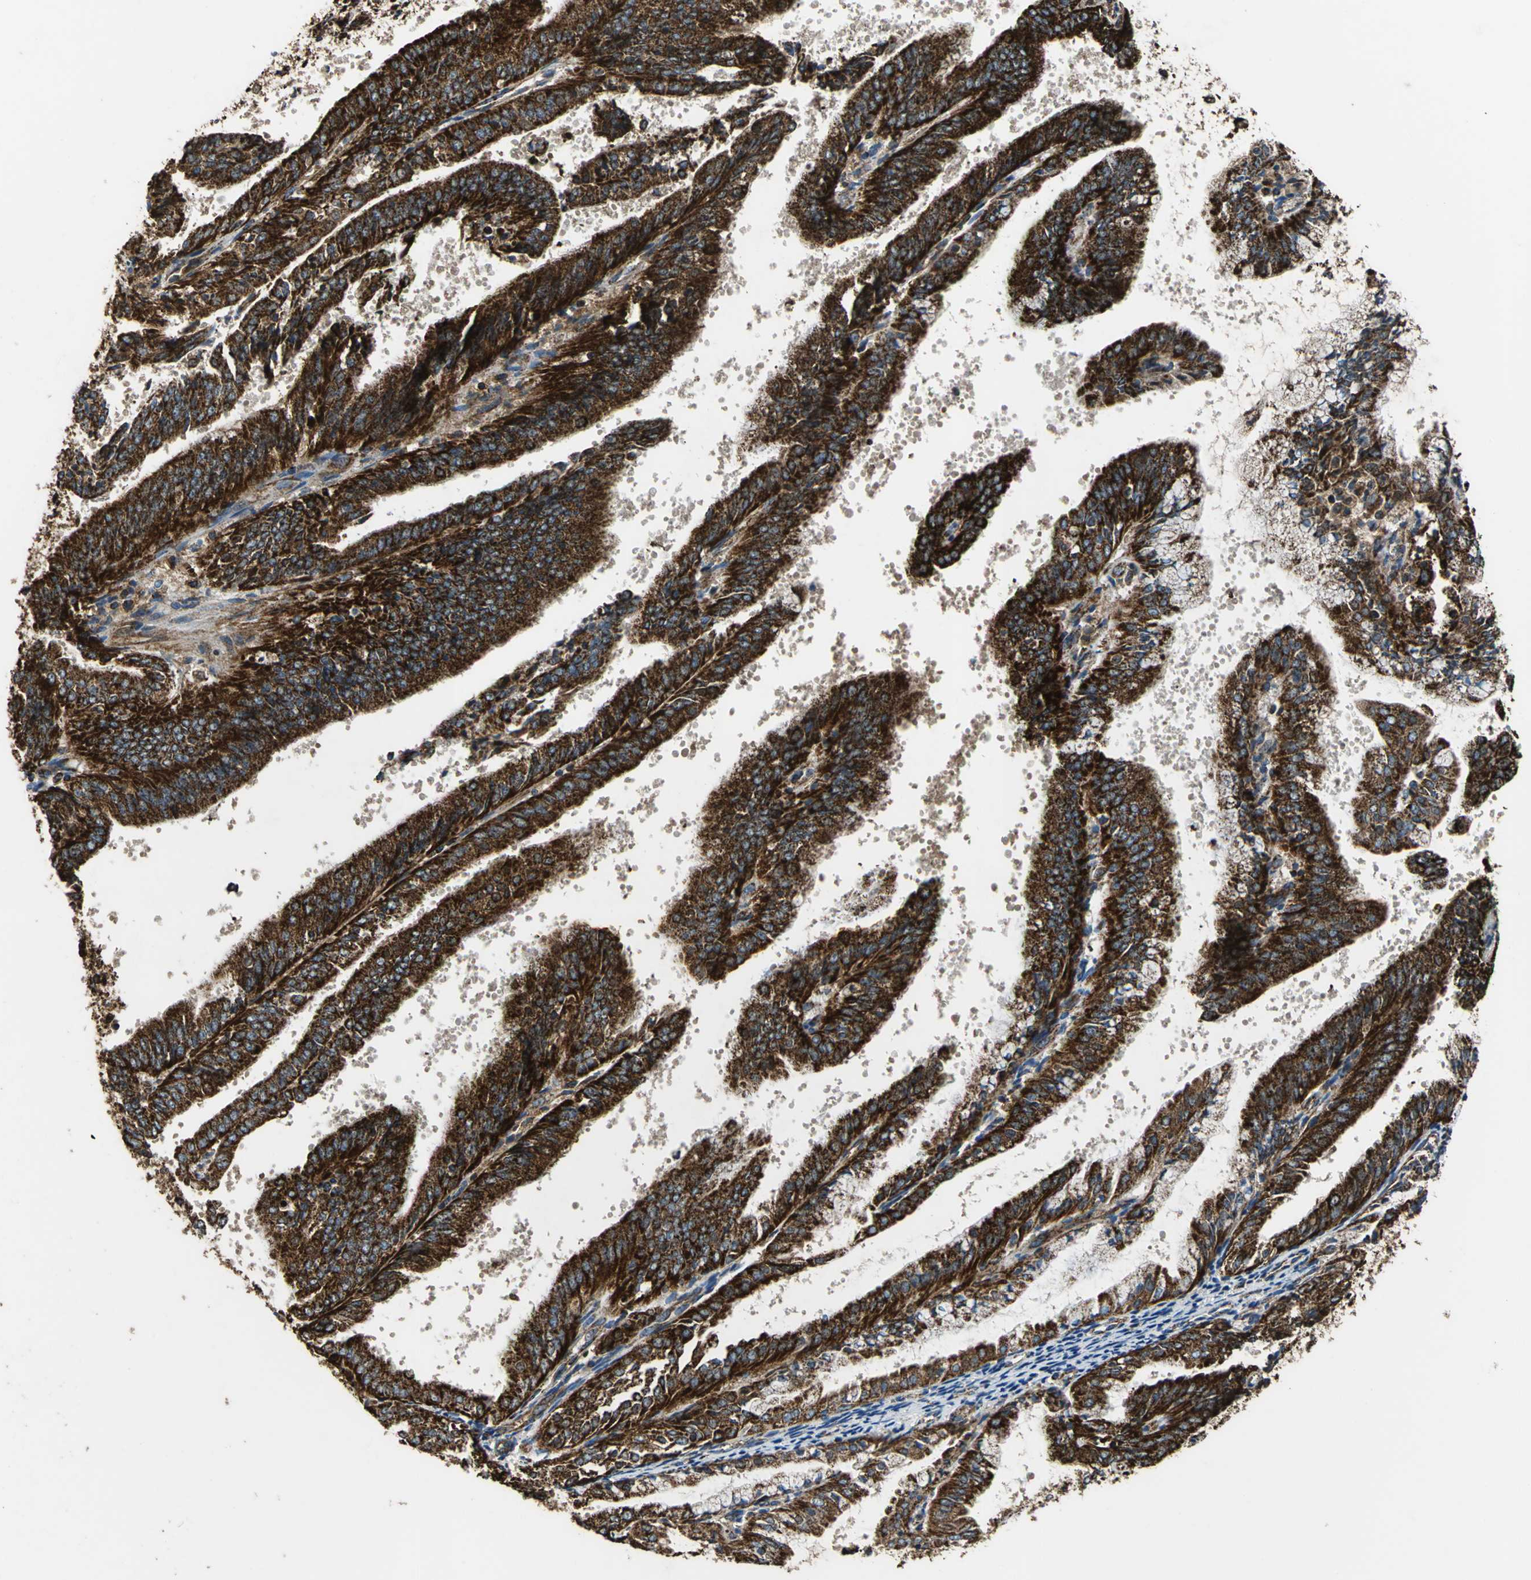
{"staining": {"intensity": "strong", "quantity": ">75%", "location": "cytoplasmic/membranous"}, "tissue": "endometrial cancer", "cell_type": "Tumor cells", "image_type": "cancer", "snomed": [{"axis": "morphology", "description": "Adenocarcinoma, NOS"}, {"axis": "topography", "description": "Endometrium"}], "caption": "Protein staining of endometrial cancer (adenocarcinoma) tissue reveals strong cytoplasmic/membranous staining in about >75% of tumor cells.", "gene": "ECH1", "patient": {"sex": "female", "age": 63}}